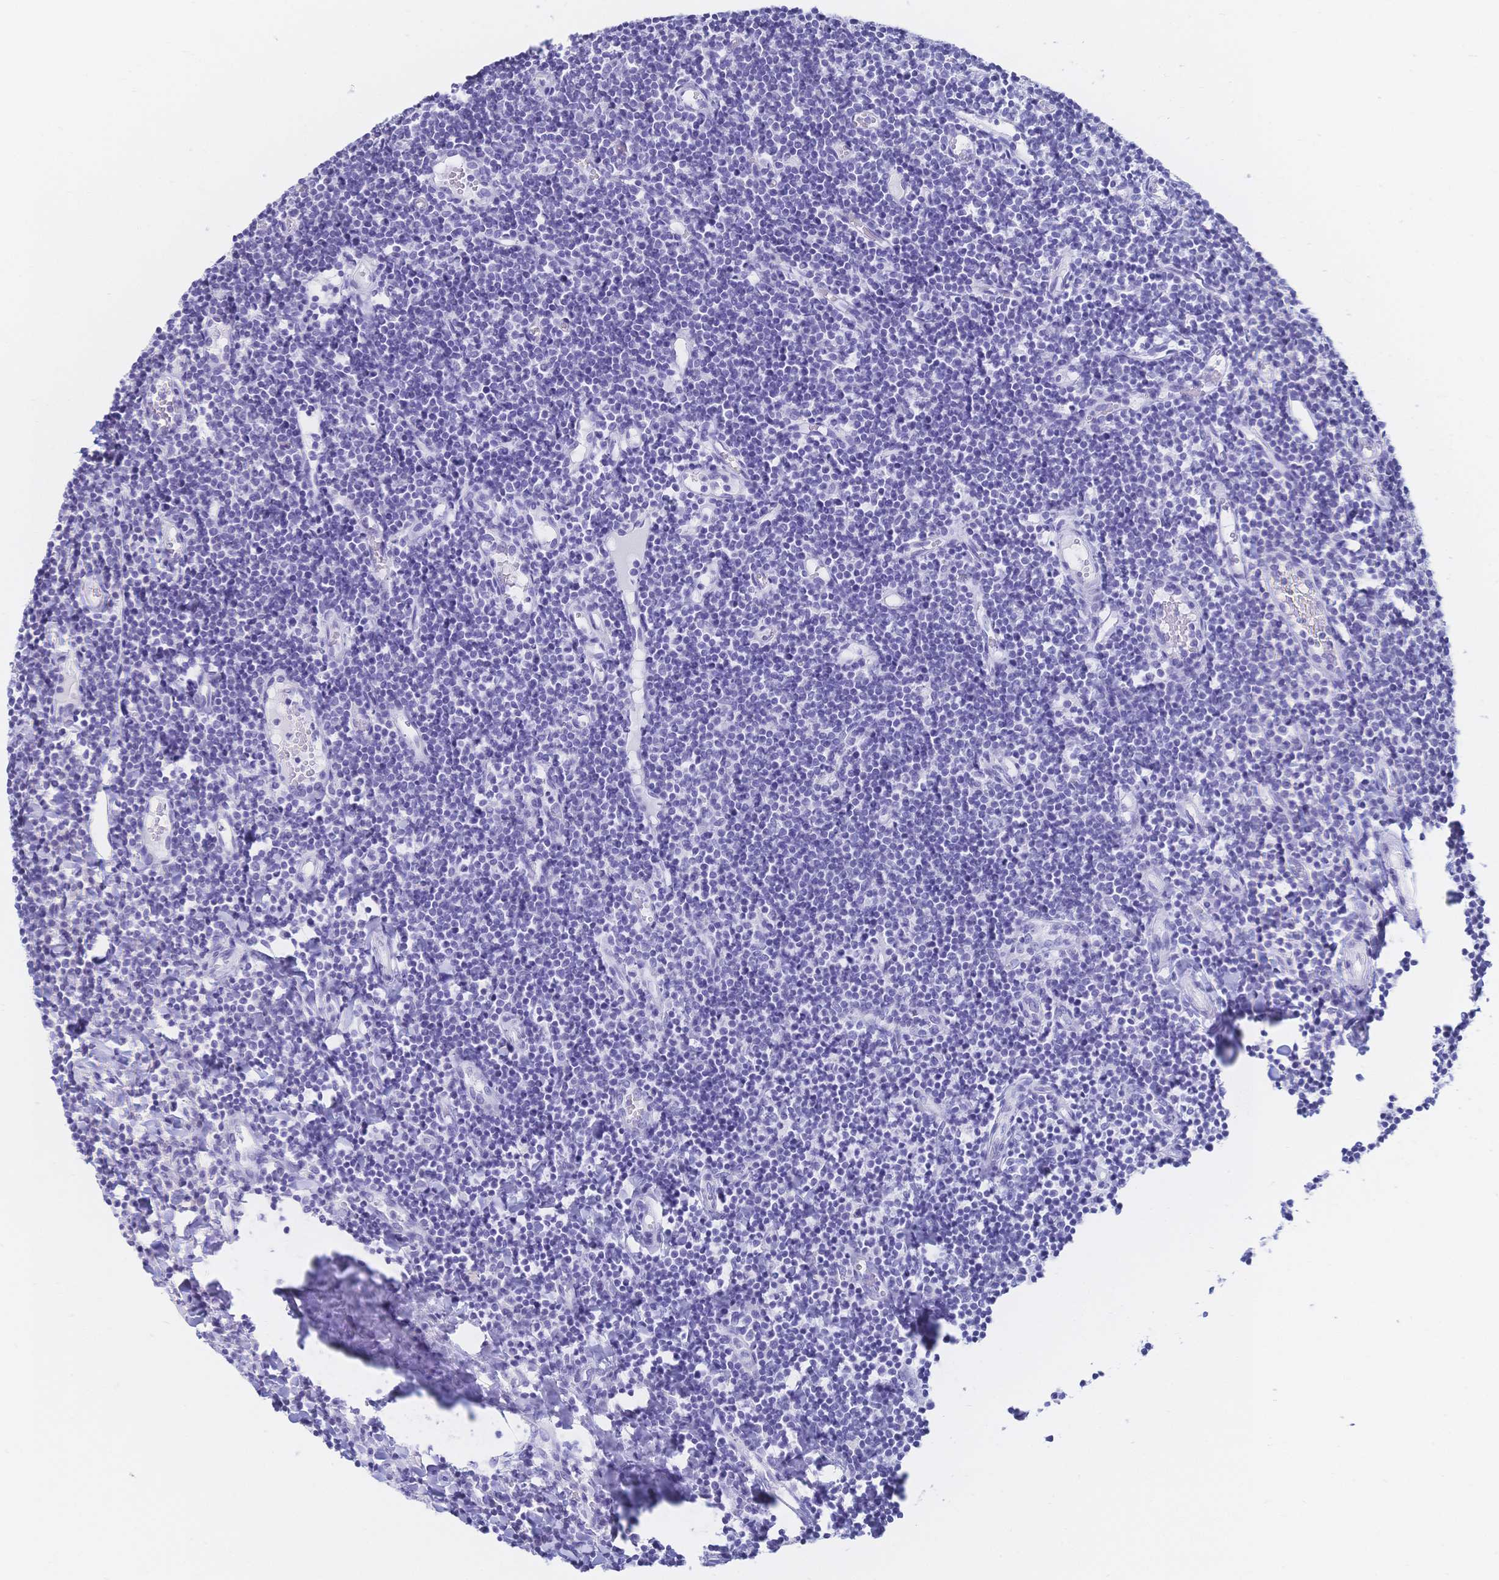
{"staining": {"intensity": "negative", "quantity": "none", "location": "none"}, "tissue": "tonsil", "cell_type": "Germinal center cells", "image_type": "normal", "snomed": [{"axis": "morphology", "description": "Normal tissue, NOS"}, {"axis": "topography", "description": "Tonsil"}], "caption": "This is a photomicrograph of immunohistochemistry staining of unremarkable tonsil, which shows no staining in germinal center cells.", "gene": "MEP1B", "patient": {"sex": "female", "age": 10}}